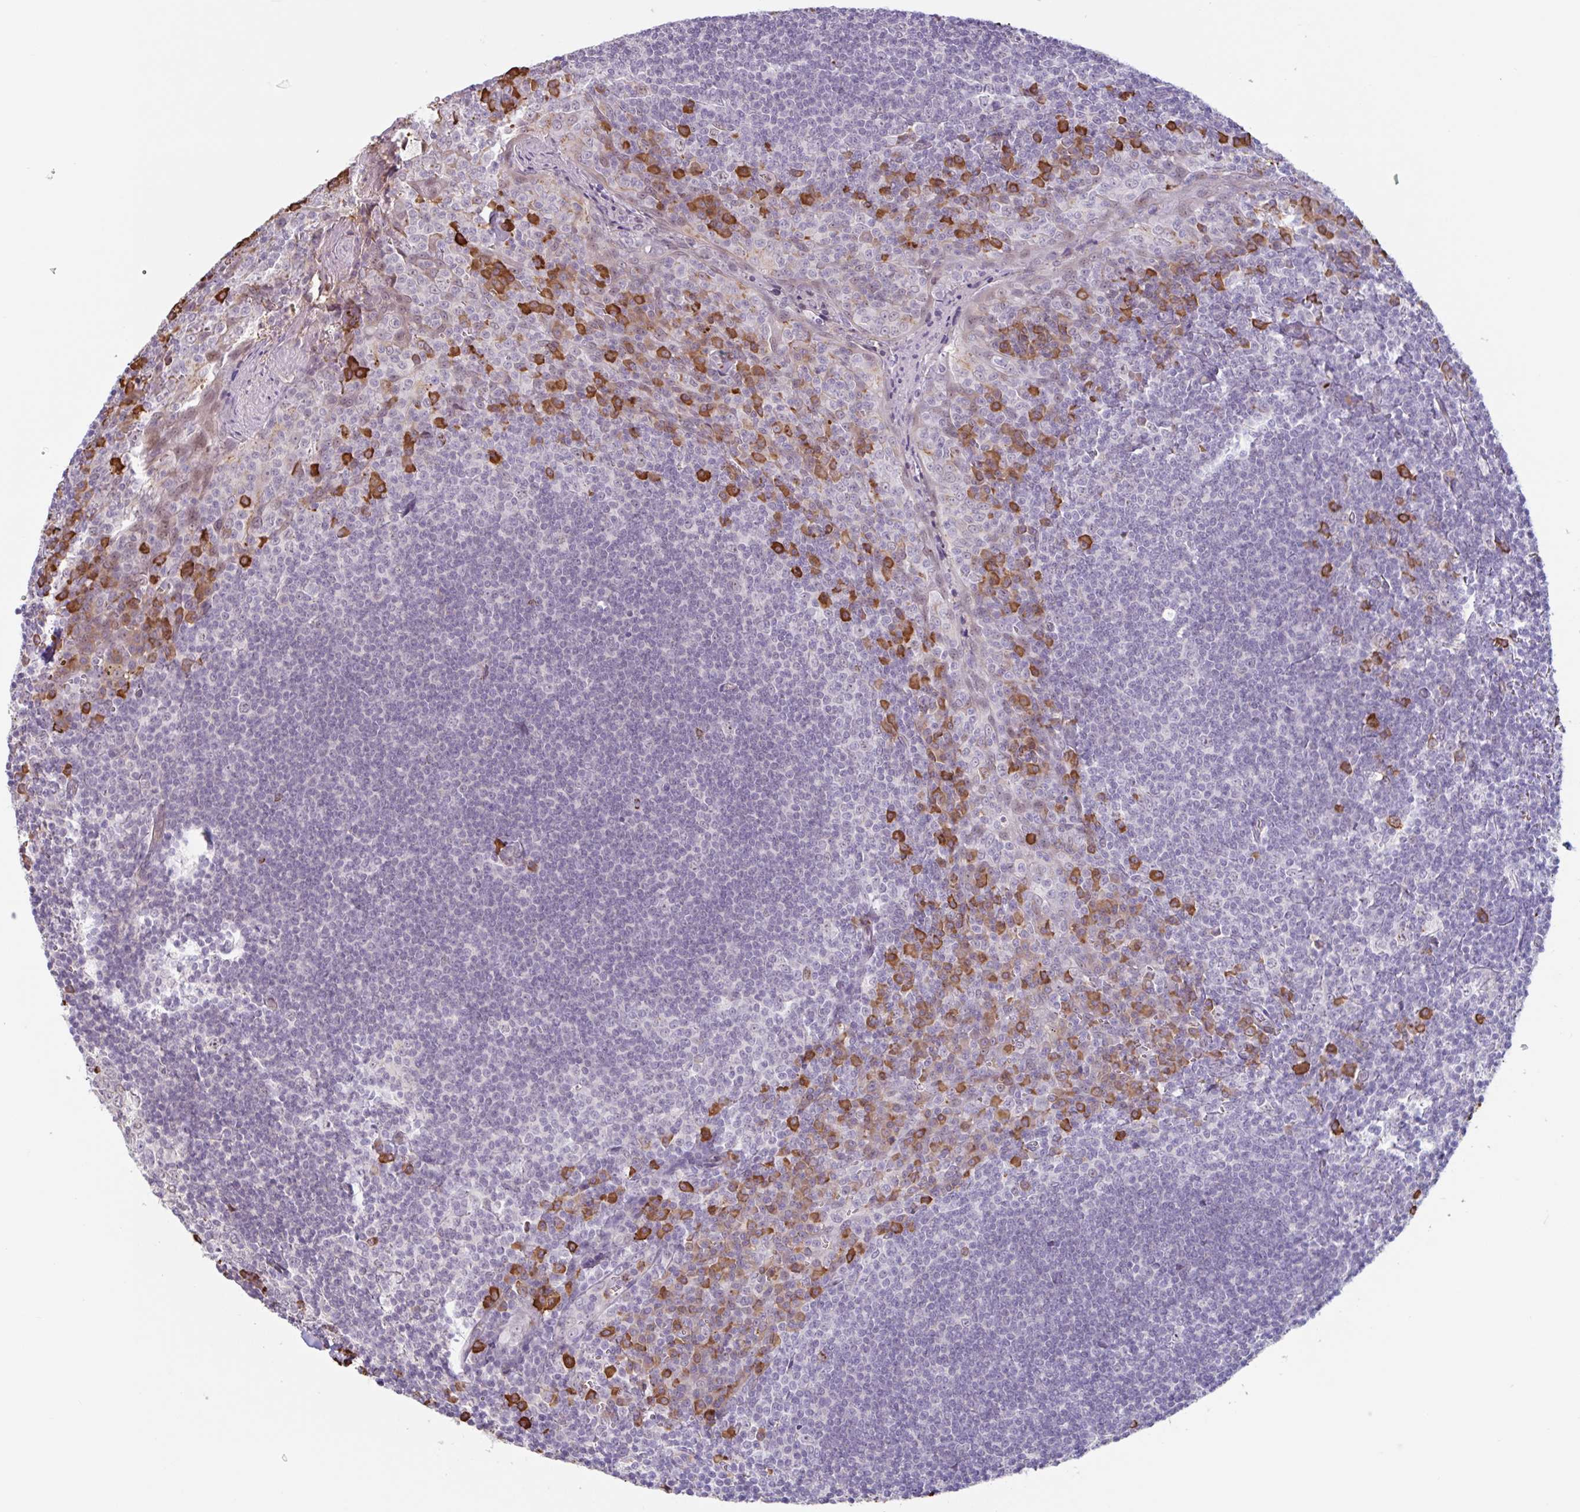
{"staining": {"intensity": "moderate", "quantity": "<25%", "location": "cytoplasmic/membranous"}, "tissue": "tonsil", "cell_type": "Germinal center cells", "image_type": "normal", "snomed": [{"axis": "morphology", "description": "Normal tissue, NOS"}, {"axis": "topography", "description": "Tonsil"}], "caption": "An image showing moderate cytoplasmic/membranous staining in approximately <25% of germinal center cells in unremarkable tonsil, as visualized by brown immunohistochemical staining.", "gene": "TAF1D", "patient": {"sex": "male", "age": 27}}